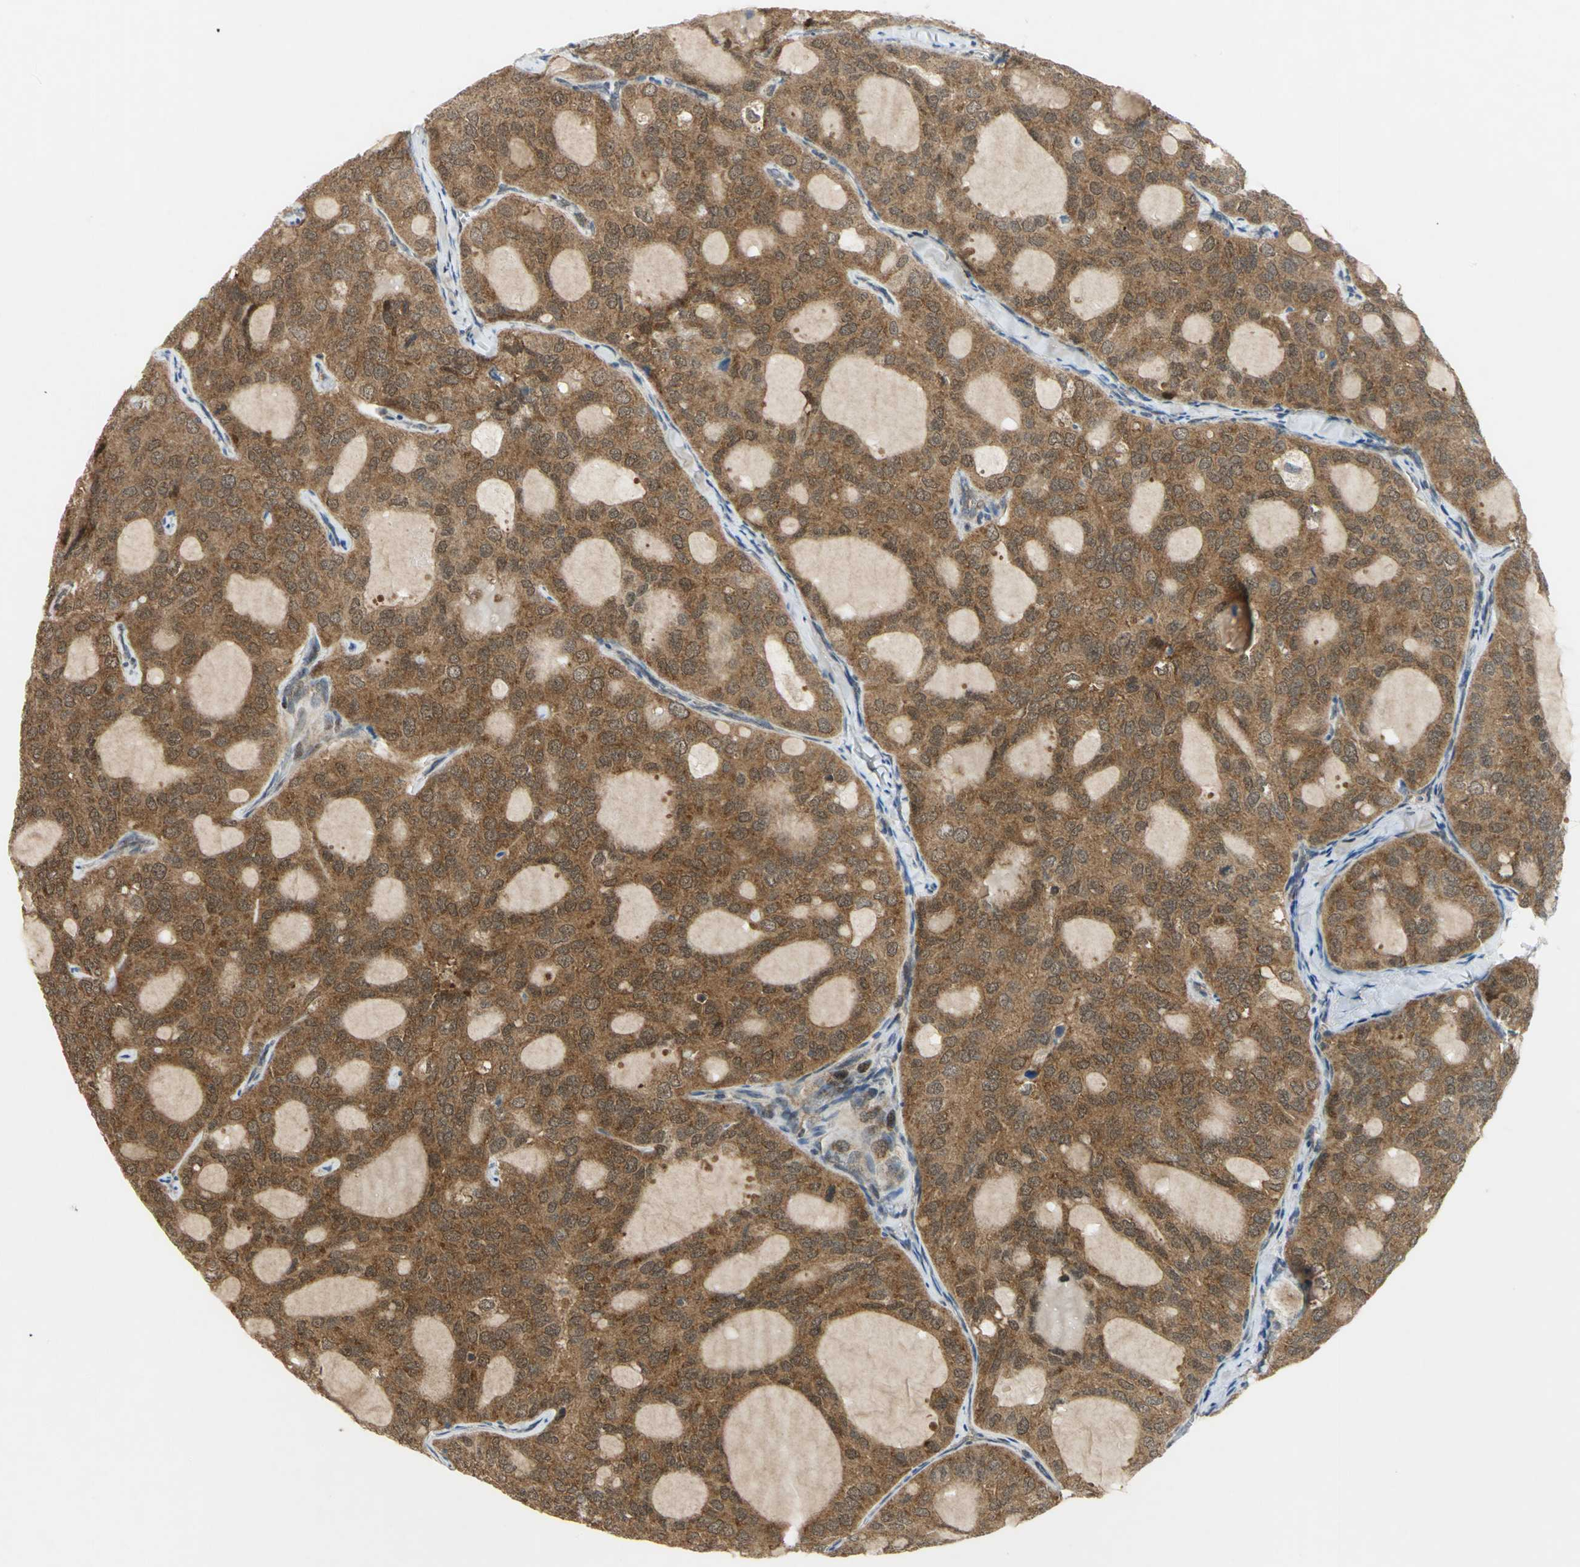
{"staining": {"intensity": "strong", "quantity": ">75%", "location": "cytoplasmic/membranous"}, "tissue": "thyroid cancer", "cell_type": "Tumor cells", "image_type": "cancer", "snomed": [{"axis": "morphology", "description": "Follicular adenoma carcinoma, NOS"}, {"axis": "topography", "description": "Thyroid gland"}], "caption": "This micrograph demonstrates immunohistochemistry staining of thyroid cancer, with high strong cytoplasmic/membranous positivity in approximately >75% of tumor cells.", "gene": "PPIA", "patient": {"sex": "male", "age": 75}}